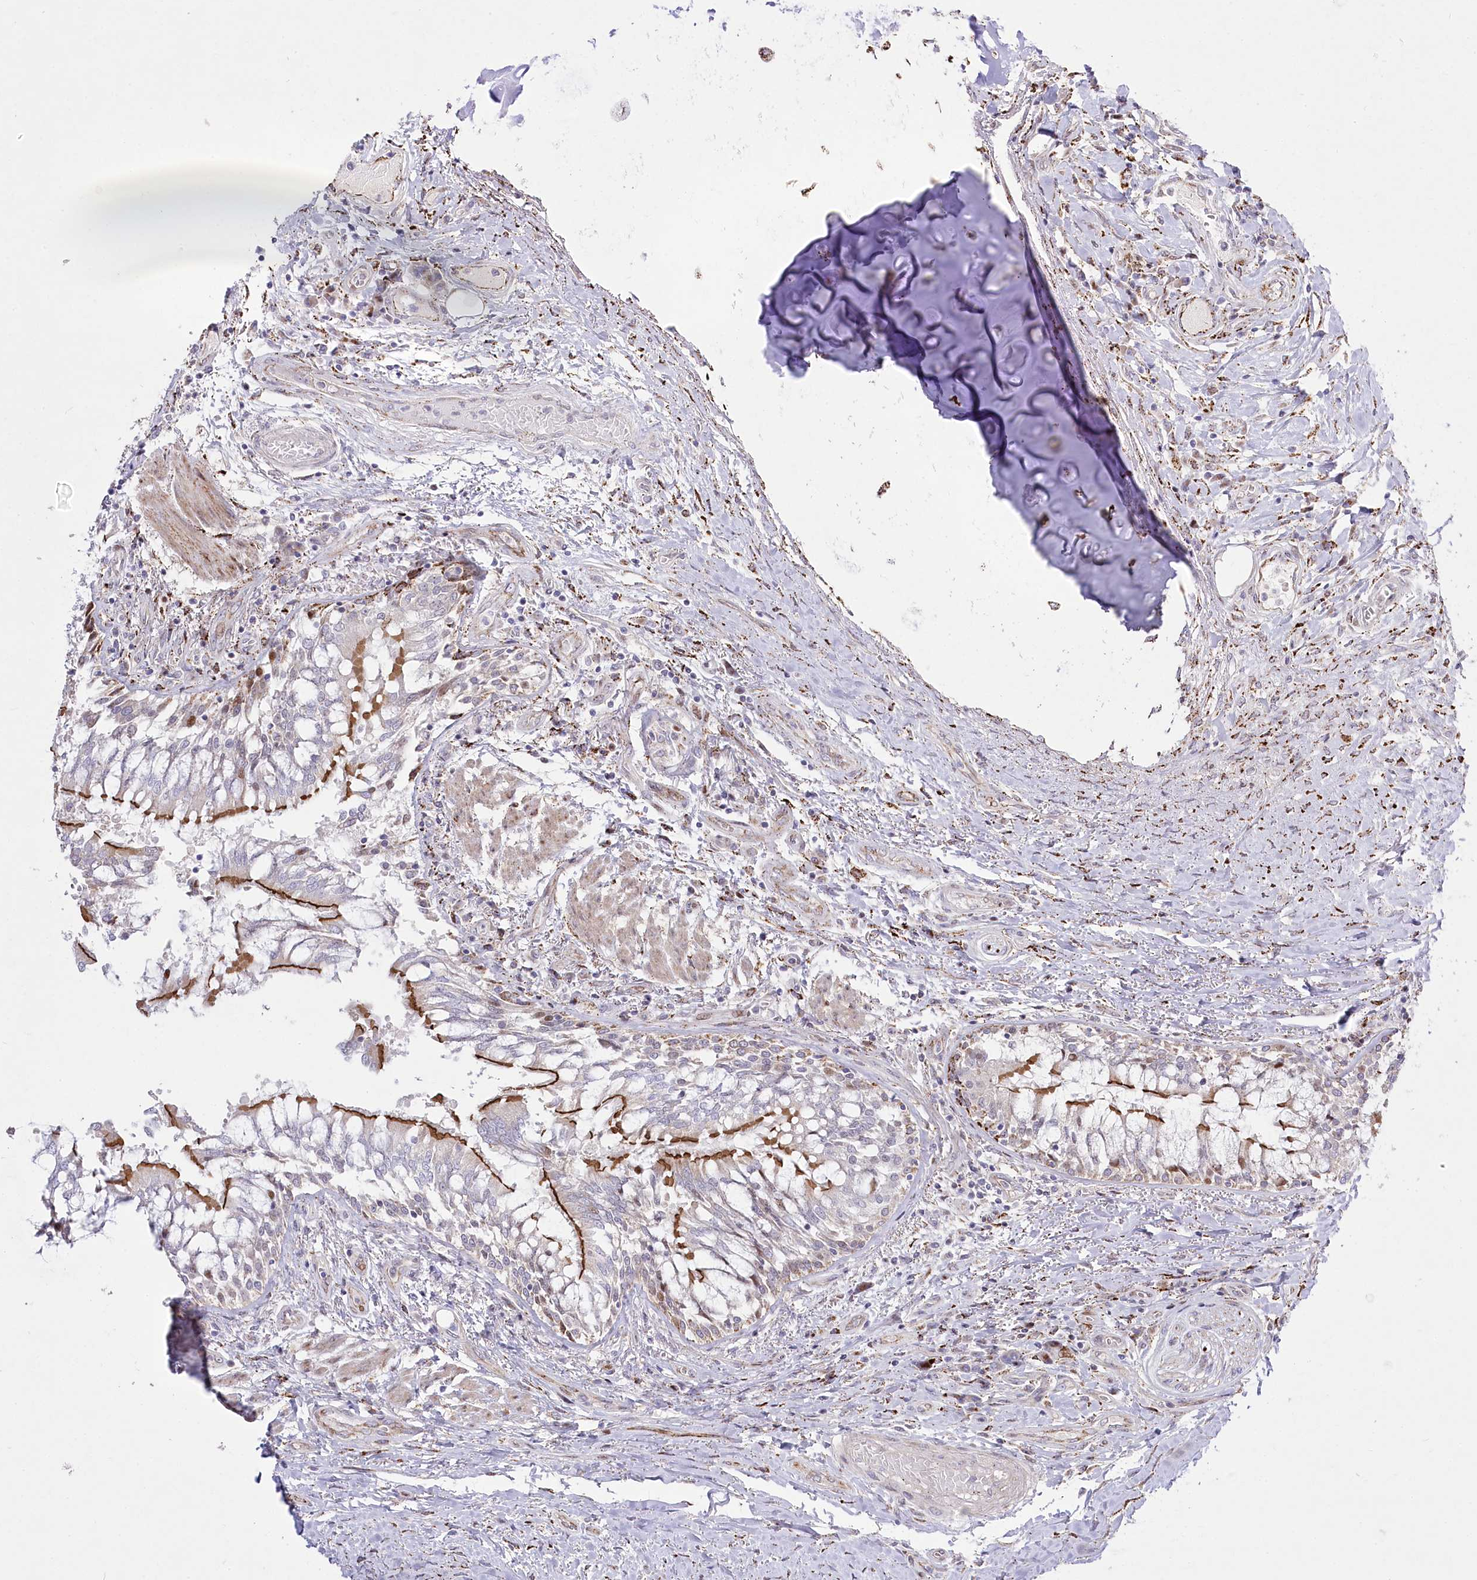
{"staining": {"intensity": "moderate", "quantity": "<25%", "location": "cytoplasmic/membranous"}, "tissue": "lung", "cell_type": "Alveolar cells", "image_type": "normal", "snomed": [{"axis": "morphology", "description": "Normal tissue, NOS"}, {"axis": "topography", "description": "Bronchus"}, {"axis": "topography", "description": "Lung"}], "caption": "This is a photomicrograph of immunohistochemistry (IHC) staining of benign lung, which shows moderate staining in the cytoplasmic/membranous of alveolar cells.", "gene": "CEP164", "patient": {"sex": "female", "age": 49}}